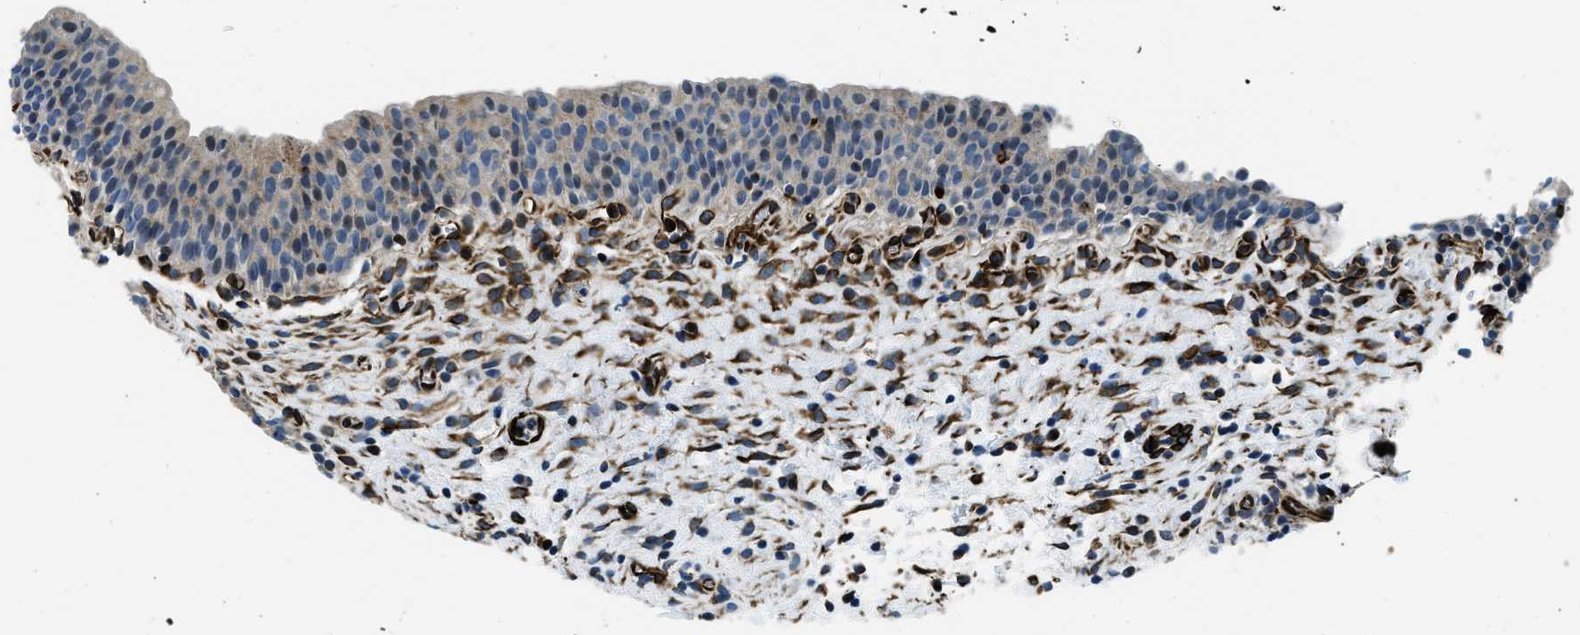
{"staining": {"intensity": "negative", "quantity": "none", "location": "none"}, "tissue": "urinary bladder", "cell_type": "Urothelial cells", "image_type": "normal", "snomed": [{"axis": "morphology", "description": "Normal tissue, NOS"}, {"axis": "topography", "description": "Urinary bladder"}], "caption": "There is no significant staining in urothelial cells of urinary bladder. (Immunohistochemistry, brightfield microscopy, high magnification).", "gene": "GNS", "patient": {"sex": "male", "age": 37}}